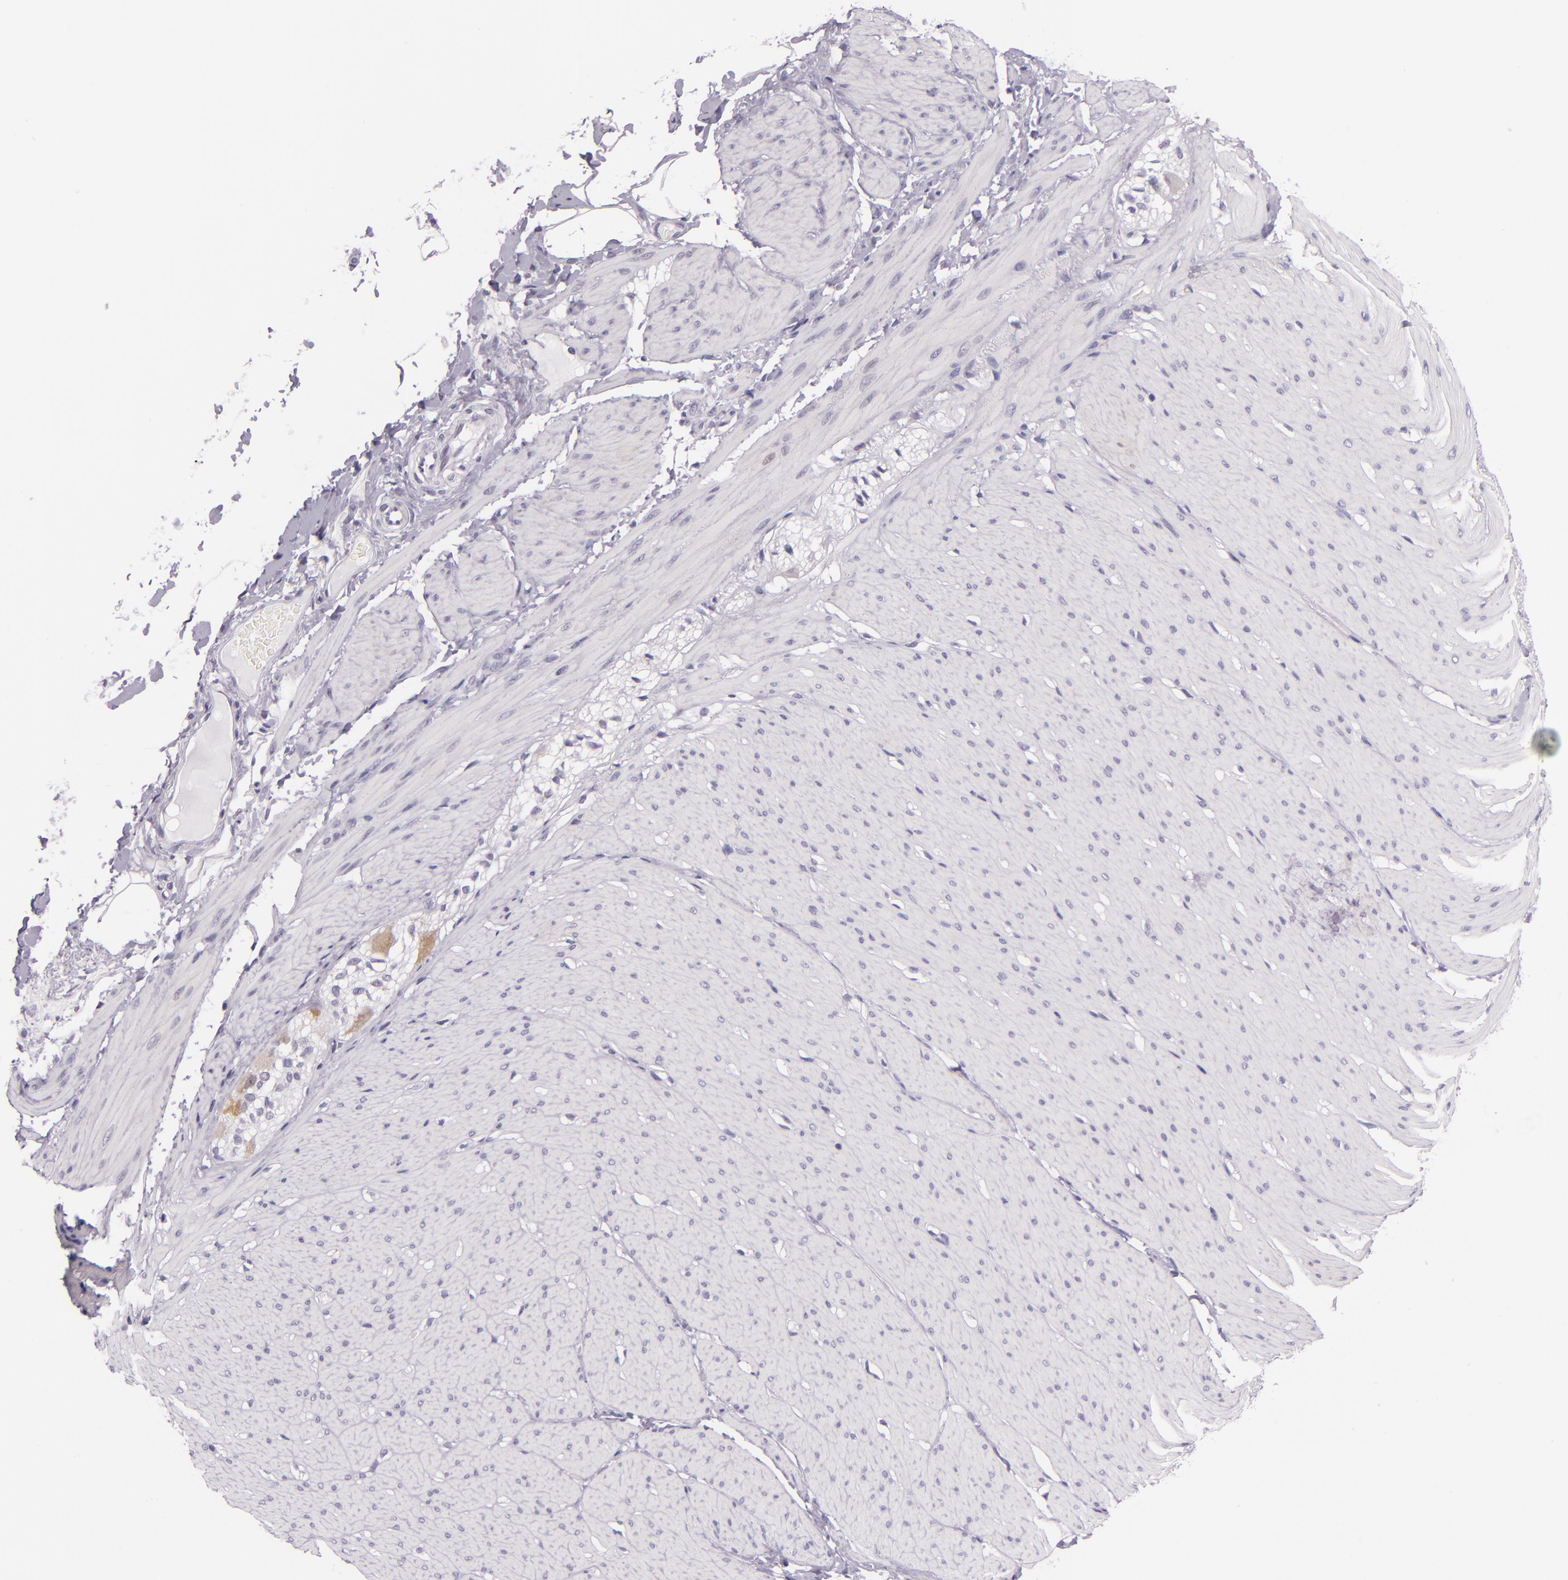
{"staining": {"intensity": "negative", "quantity": "none", "location": "none"}, "tissue": "smooth muscle", "cell_type": "Smooth muscle cells", "image_type": "normal", "snomed": [{"axis": "morphology", "description": "Normal tissue, NOS"}, {"axis": "topography", "description": "Smooth muscle"}, {"axis": "topography", "description": "Colon"}], "caption": "A high-resolution photomicrograph shows immunohistochemistry (IHC) staining of benign smooth muscle, which exhibits no significant staining in smooth muscle cells. The staining is performed using DAB (3,3'-diaminobenzidine) brown chromogen with nuclei counter-stained in using hematoxylin.", "gene": "HSP90AA1", "patient": {"sex": "male", "age": 67}}